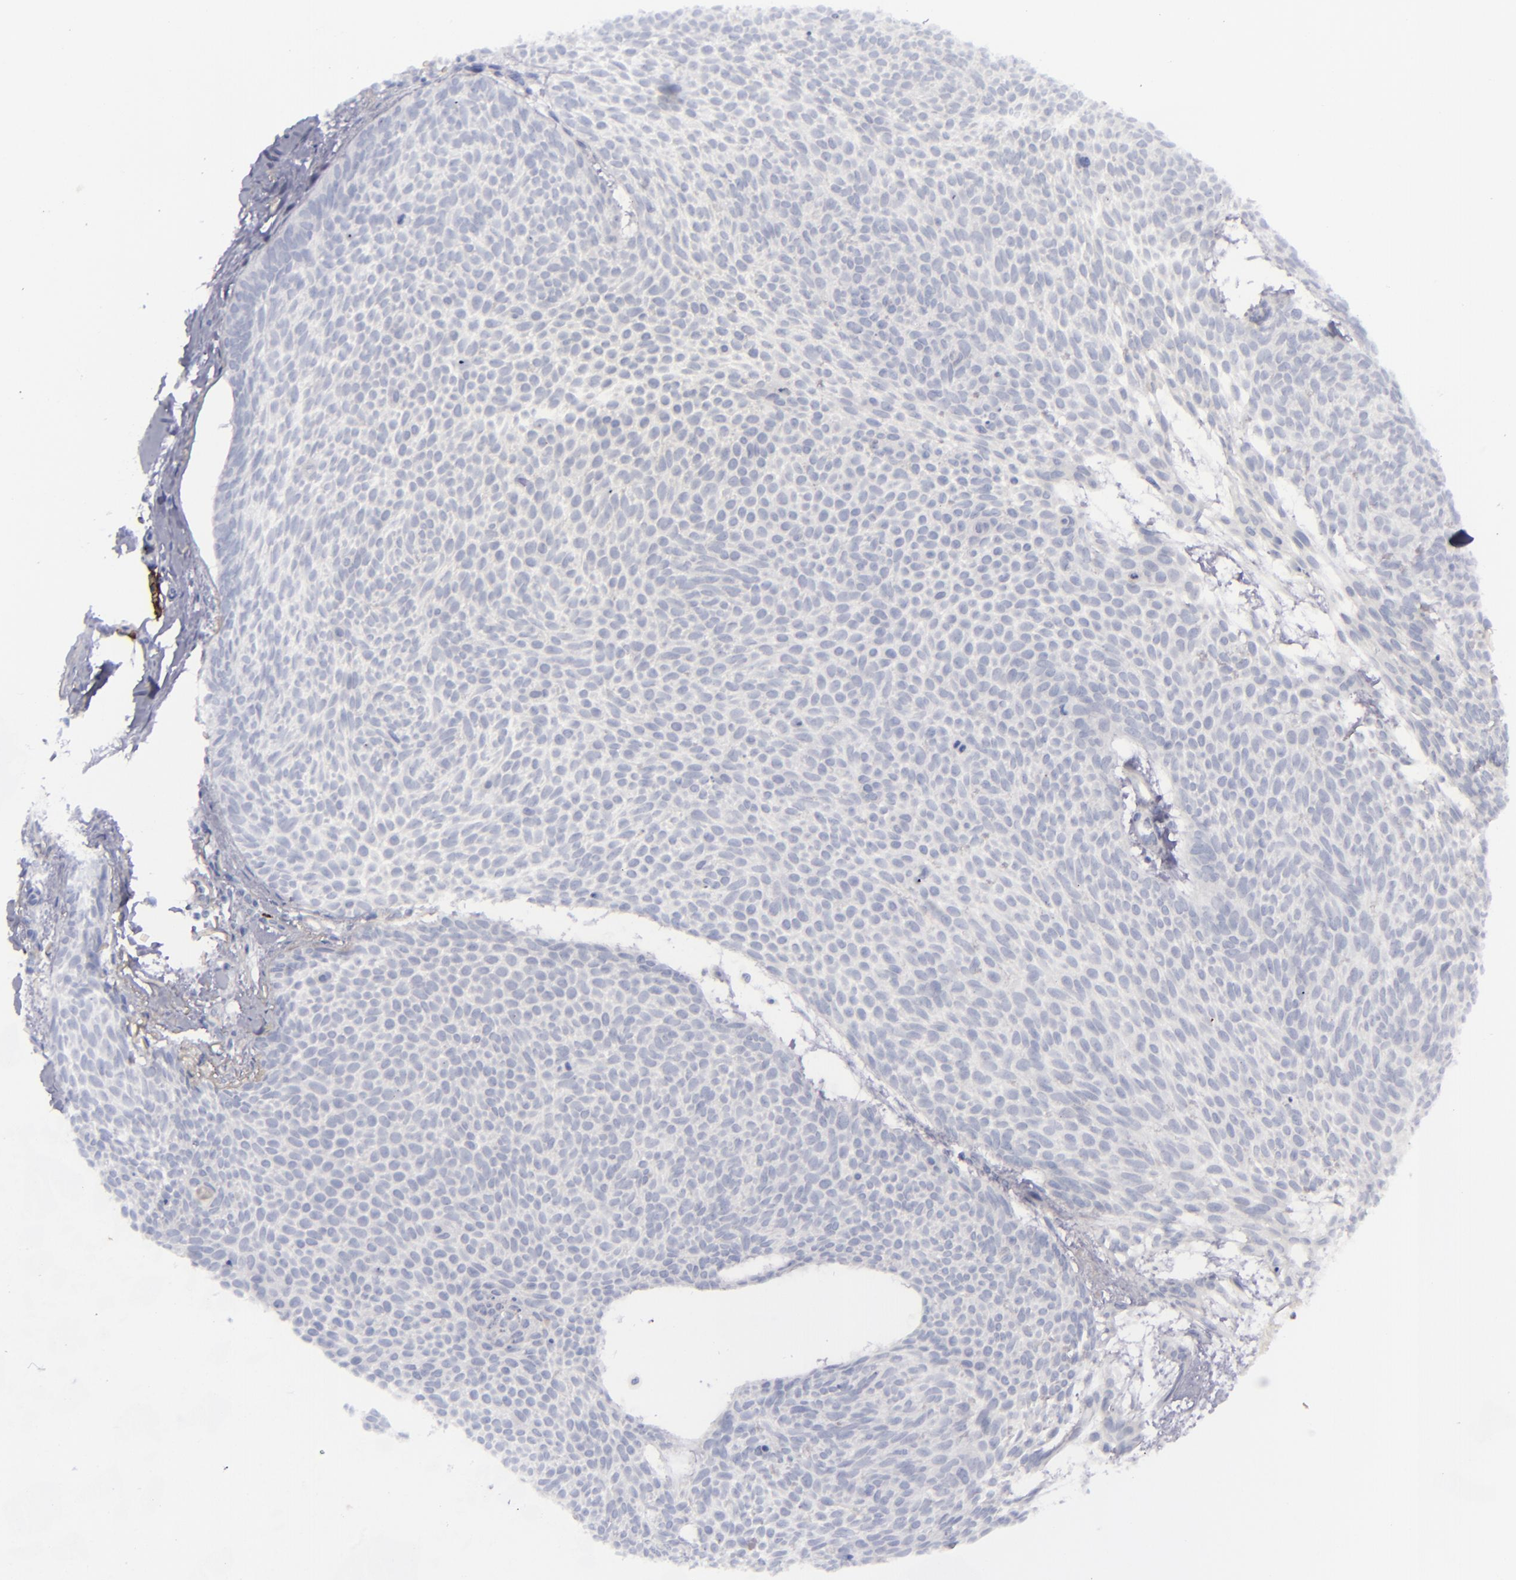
{"staining": {"intensity": "negative", "quantity": "none", "location": "none"}, "tissue": "skin cancer", "cell_type": "Tumor cells", "image_type": "cancer", "snomed": [{"axis": "morphology", "description": "Basal cell carcinoma"}, {"axis": "topography", "description": "Skin"}], "caption": "A histopathology image of skin cancer stained for a protein shows no brown staining in tumor cells.", "gene": "CD27", "patient": {"sex": "male", "age": 84}}